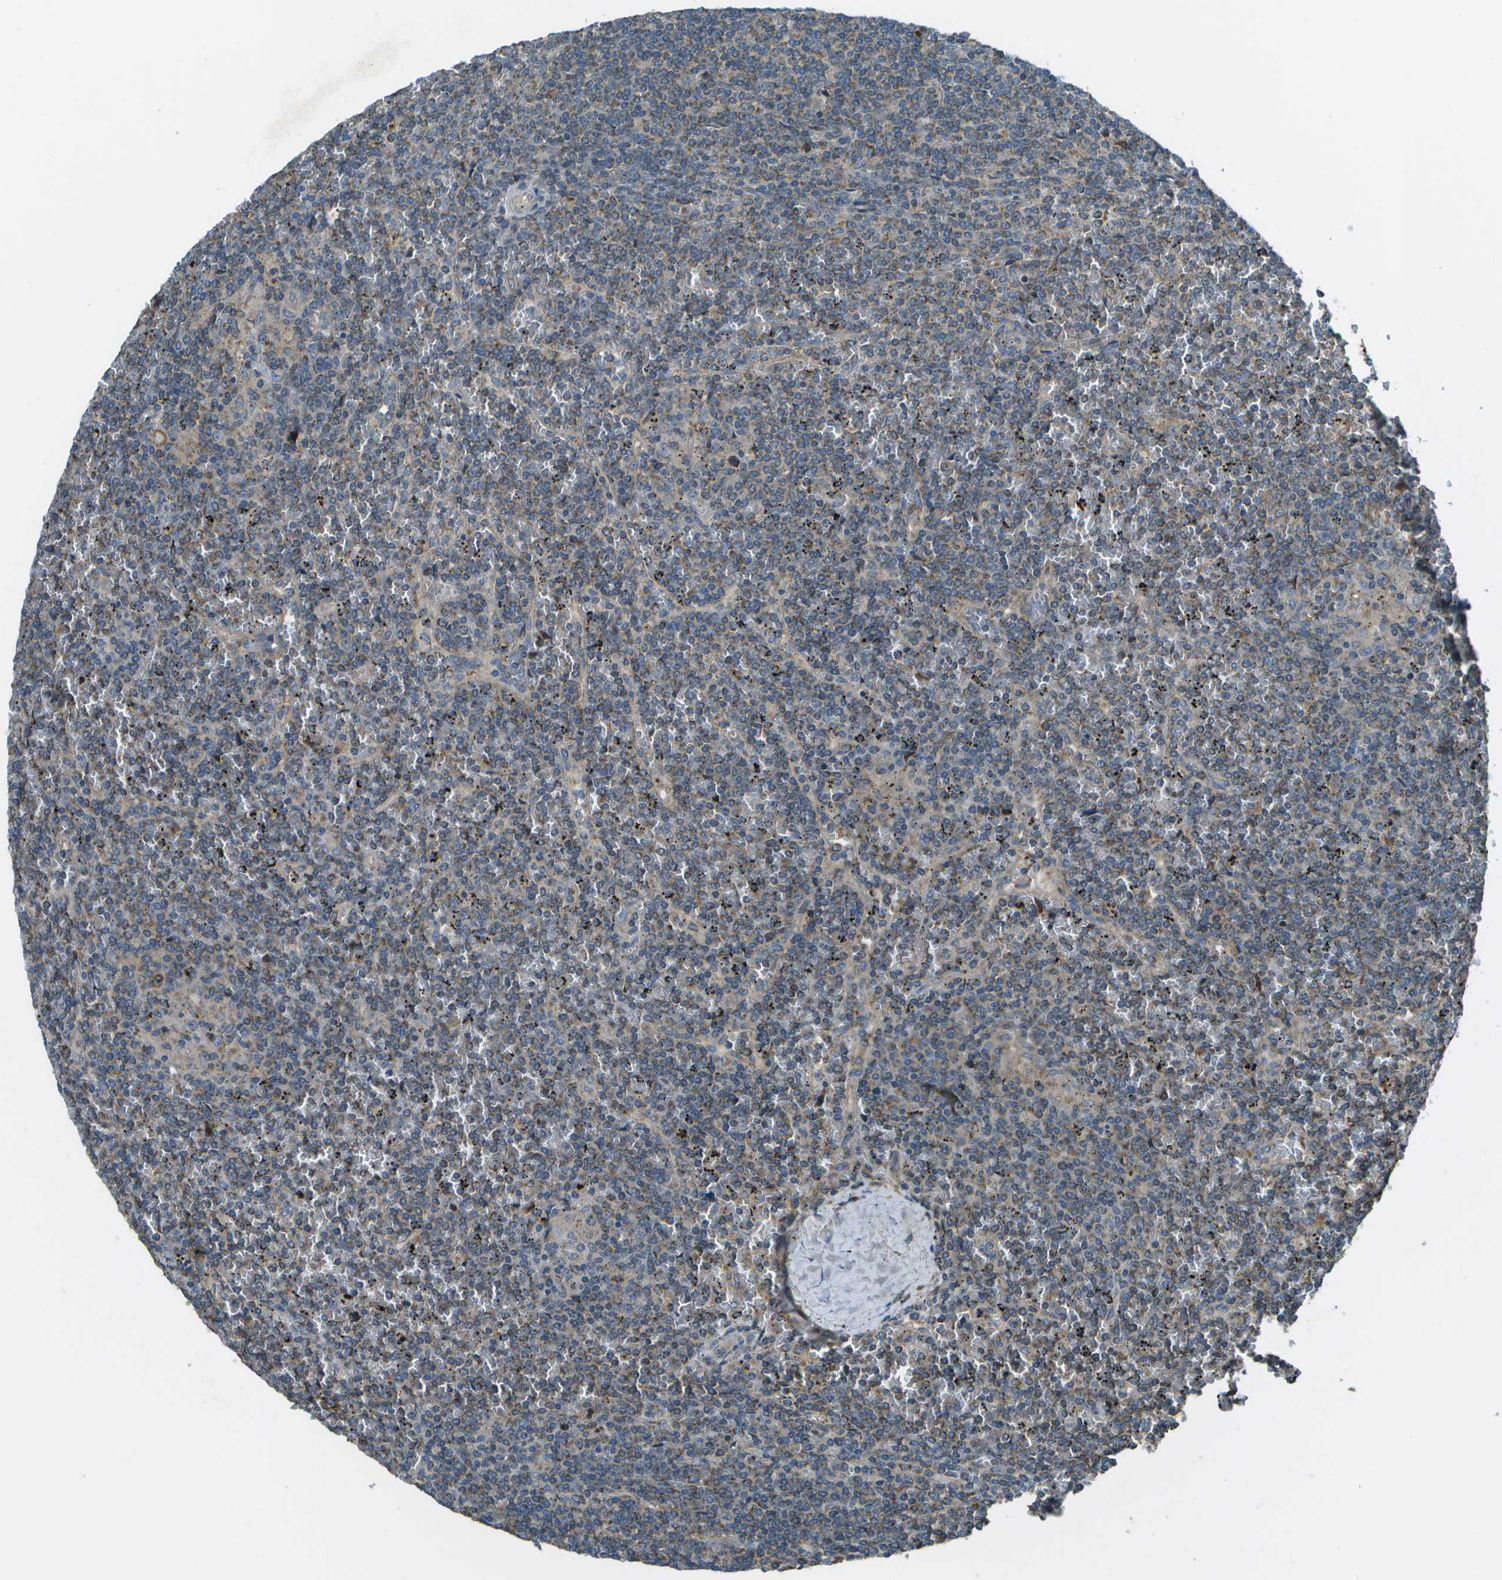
{"staining": {"intensity": "moderate", "quantity": "25%-75%", "location": "cytoplasmic/membranous"}, "tissue": "lymphoma", "cell_type": "Tumor cells", "image_type": "cancer", "snomed": [{"axis": "morphology", "description": "Malignant lymphoma, non-Hodgkin's type, Low grade"}, {"axis": "topography", "description": "Spleen"}], "caption": "Tumor cells display medium levels of moderate cytoplasmic/membranous positivity in approximately 25%-75% of cells in low-grade malignant lymphoma, non-Hodgkin's type.", "gene": "PXYLP1", "patient": {"sex": "female", "age": 19}}